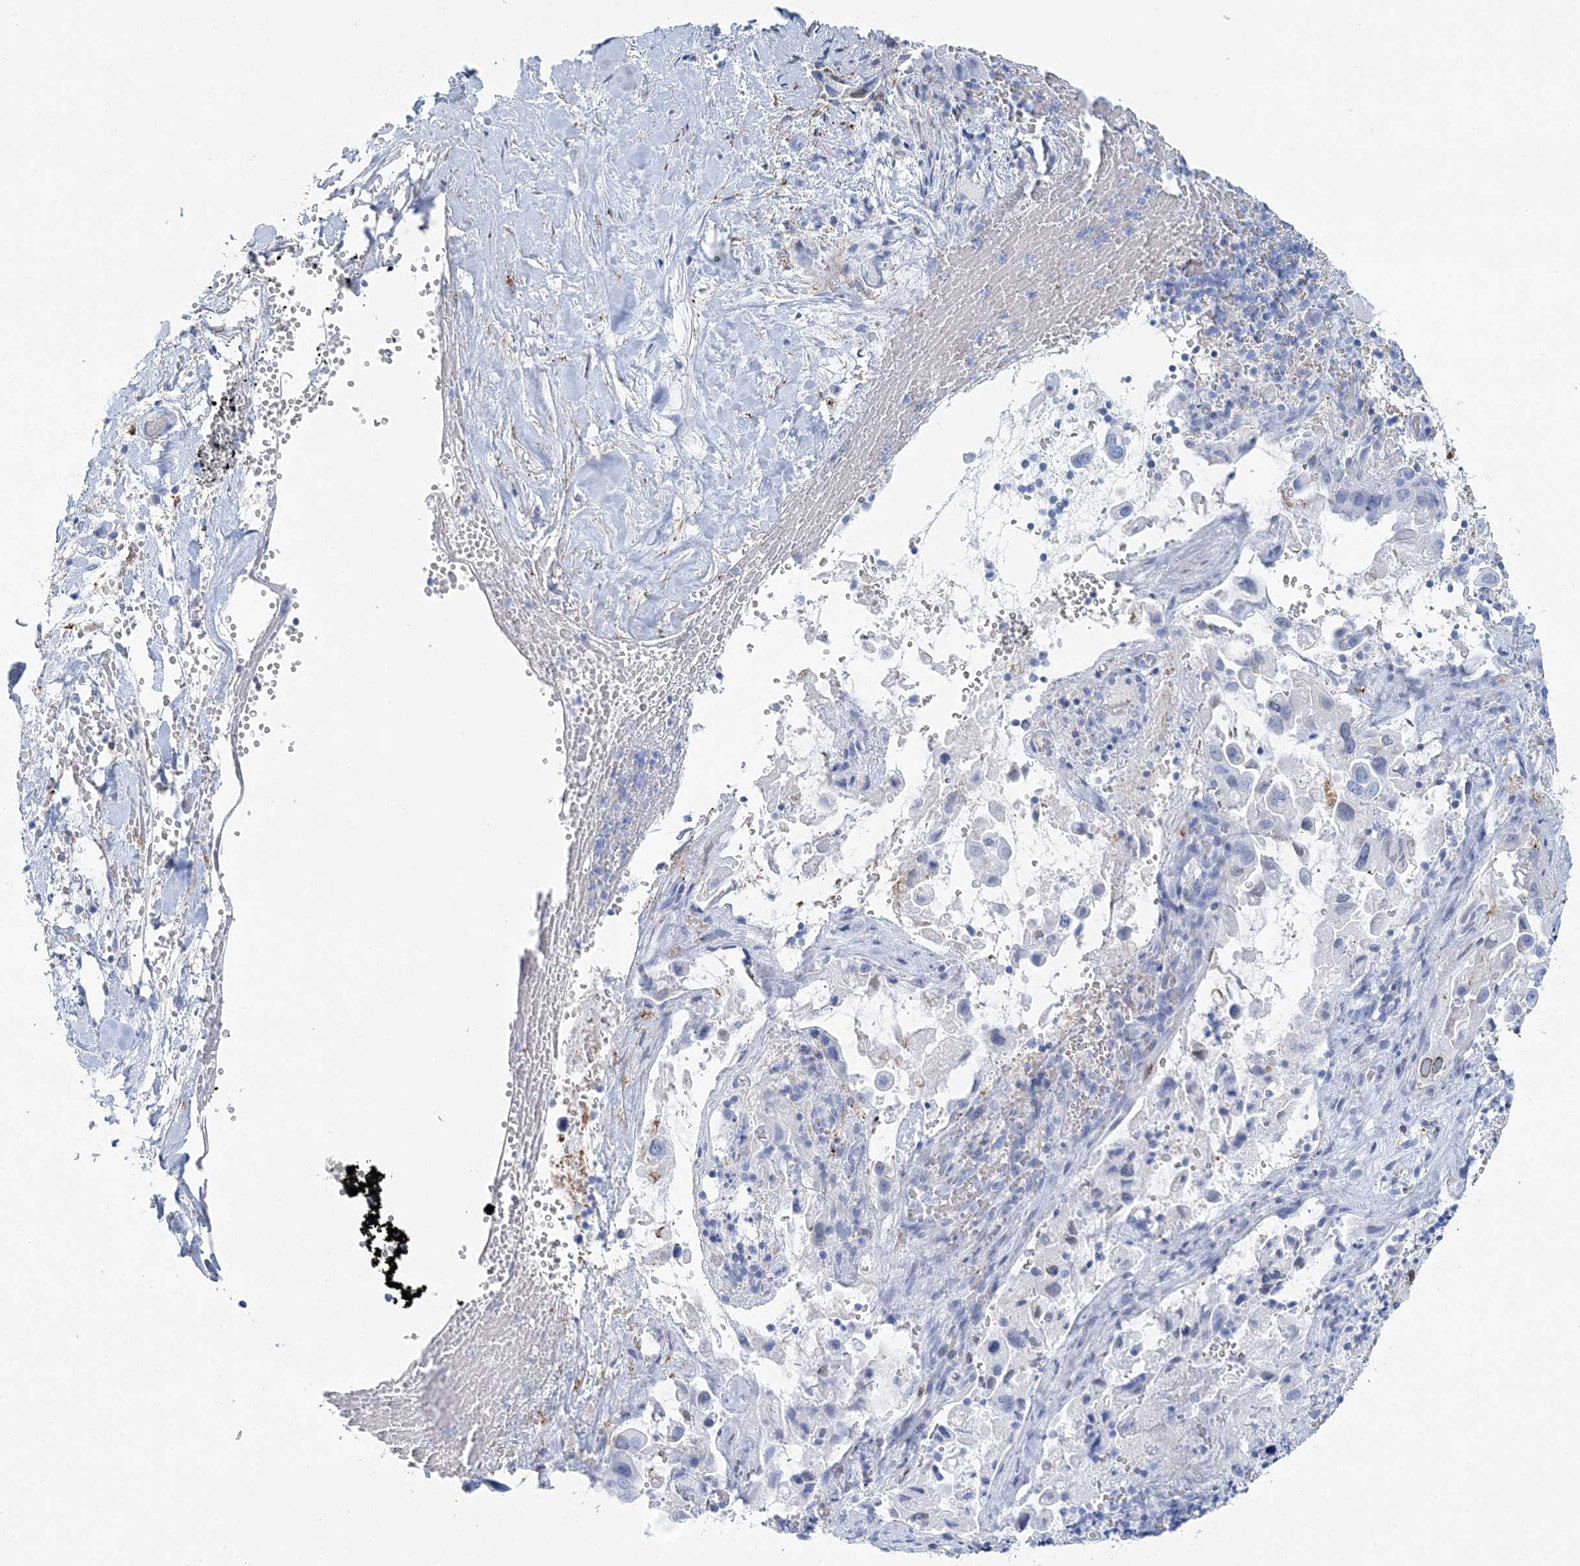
{"staining": {"intensity": "negative", "quantity": "none", "location": "none"}, "tissue": "pancreatic cancer", "cell_type": "Tumor cells", "image_type": "cancer", "snomed": [{"axis": "morphology", "description": "Inflammation, NOS"}, {"axis": "morphology", "description": "Adenocarcinoma, NOS"}, {"axis": "topography", "description": "Pancreas"}], "caption": "DAB immunohistochemical staining of human pancreatic cancer (adenocarcinoma) displays no significant expression in tumor cells. The staining is performed using DAB (3,3'-diaminobenzidine) brown chromogen with nuclei counter-stained in using hematoxylin.", "gene": "NKX6-1", "patient": {"sex": "female", "age": 56}}